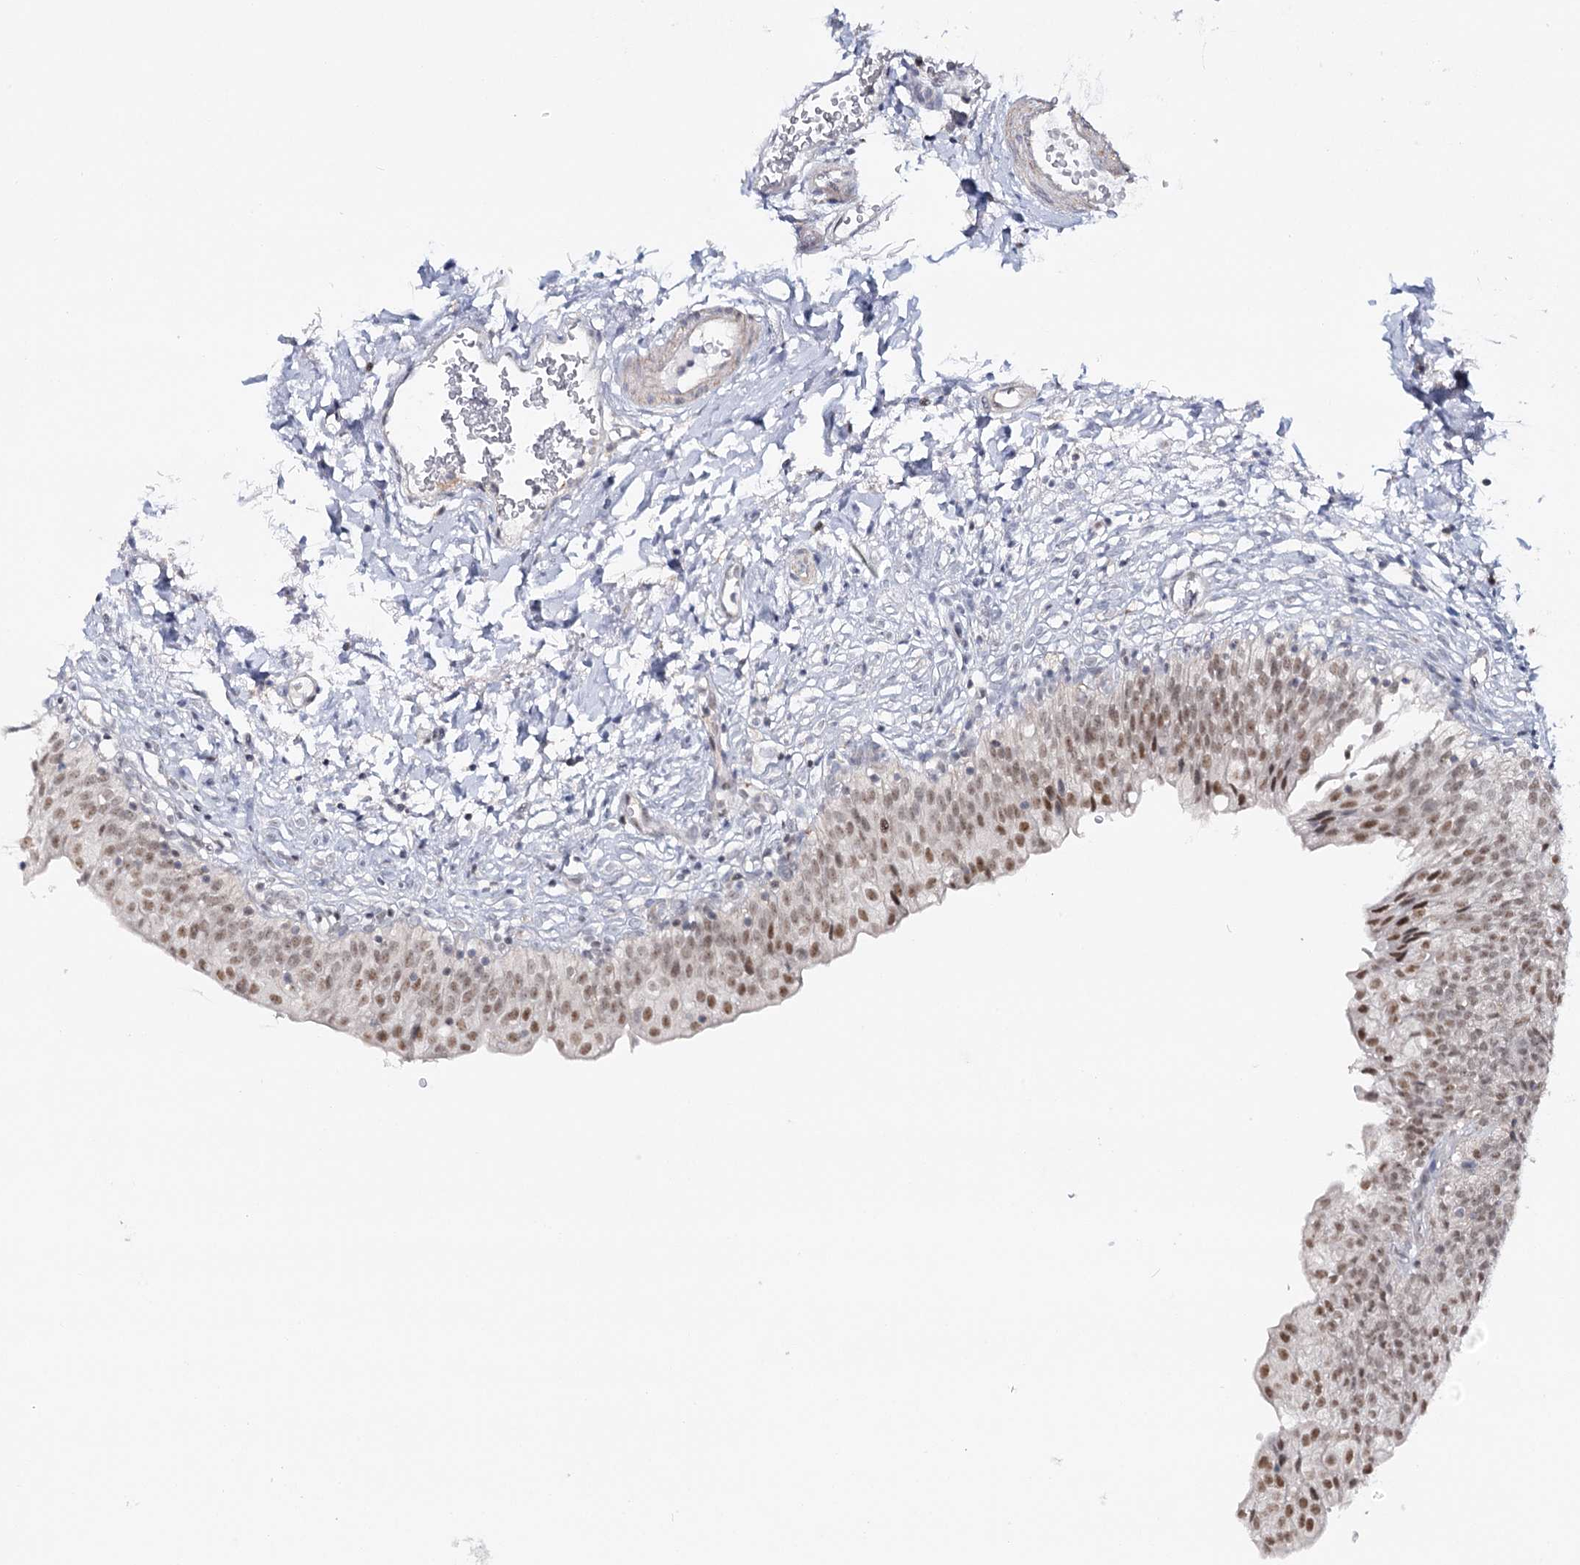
{"staining": {"intensity": "moderate", "quantity": ">75%", "location": "nuclear"}, "tissue": "urinary bladder", "cell_type": "Urothelial cells", "image_type": "normal", "snomed": [{"axis": "morphology", "description": "Normal tissue, NOS"}, {"axis": "topography", "description": "Urinary bladder"}], "caption": "An IHC histopathology image of unremarkable tissue is shown. Protein staining in brown shows moderate nuclear positivity in urinary bladder within urothelial cells. (brown staining indicates protein expression, while blue staining denotes nuclei).", "gene": "ZC3H8", "patient": {"sex": "male", "age": 55}}